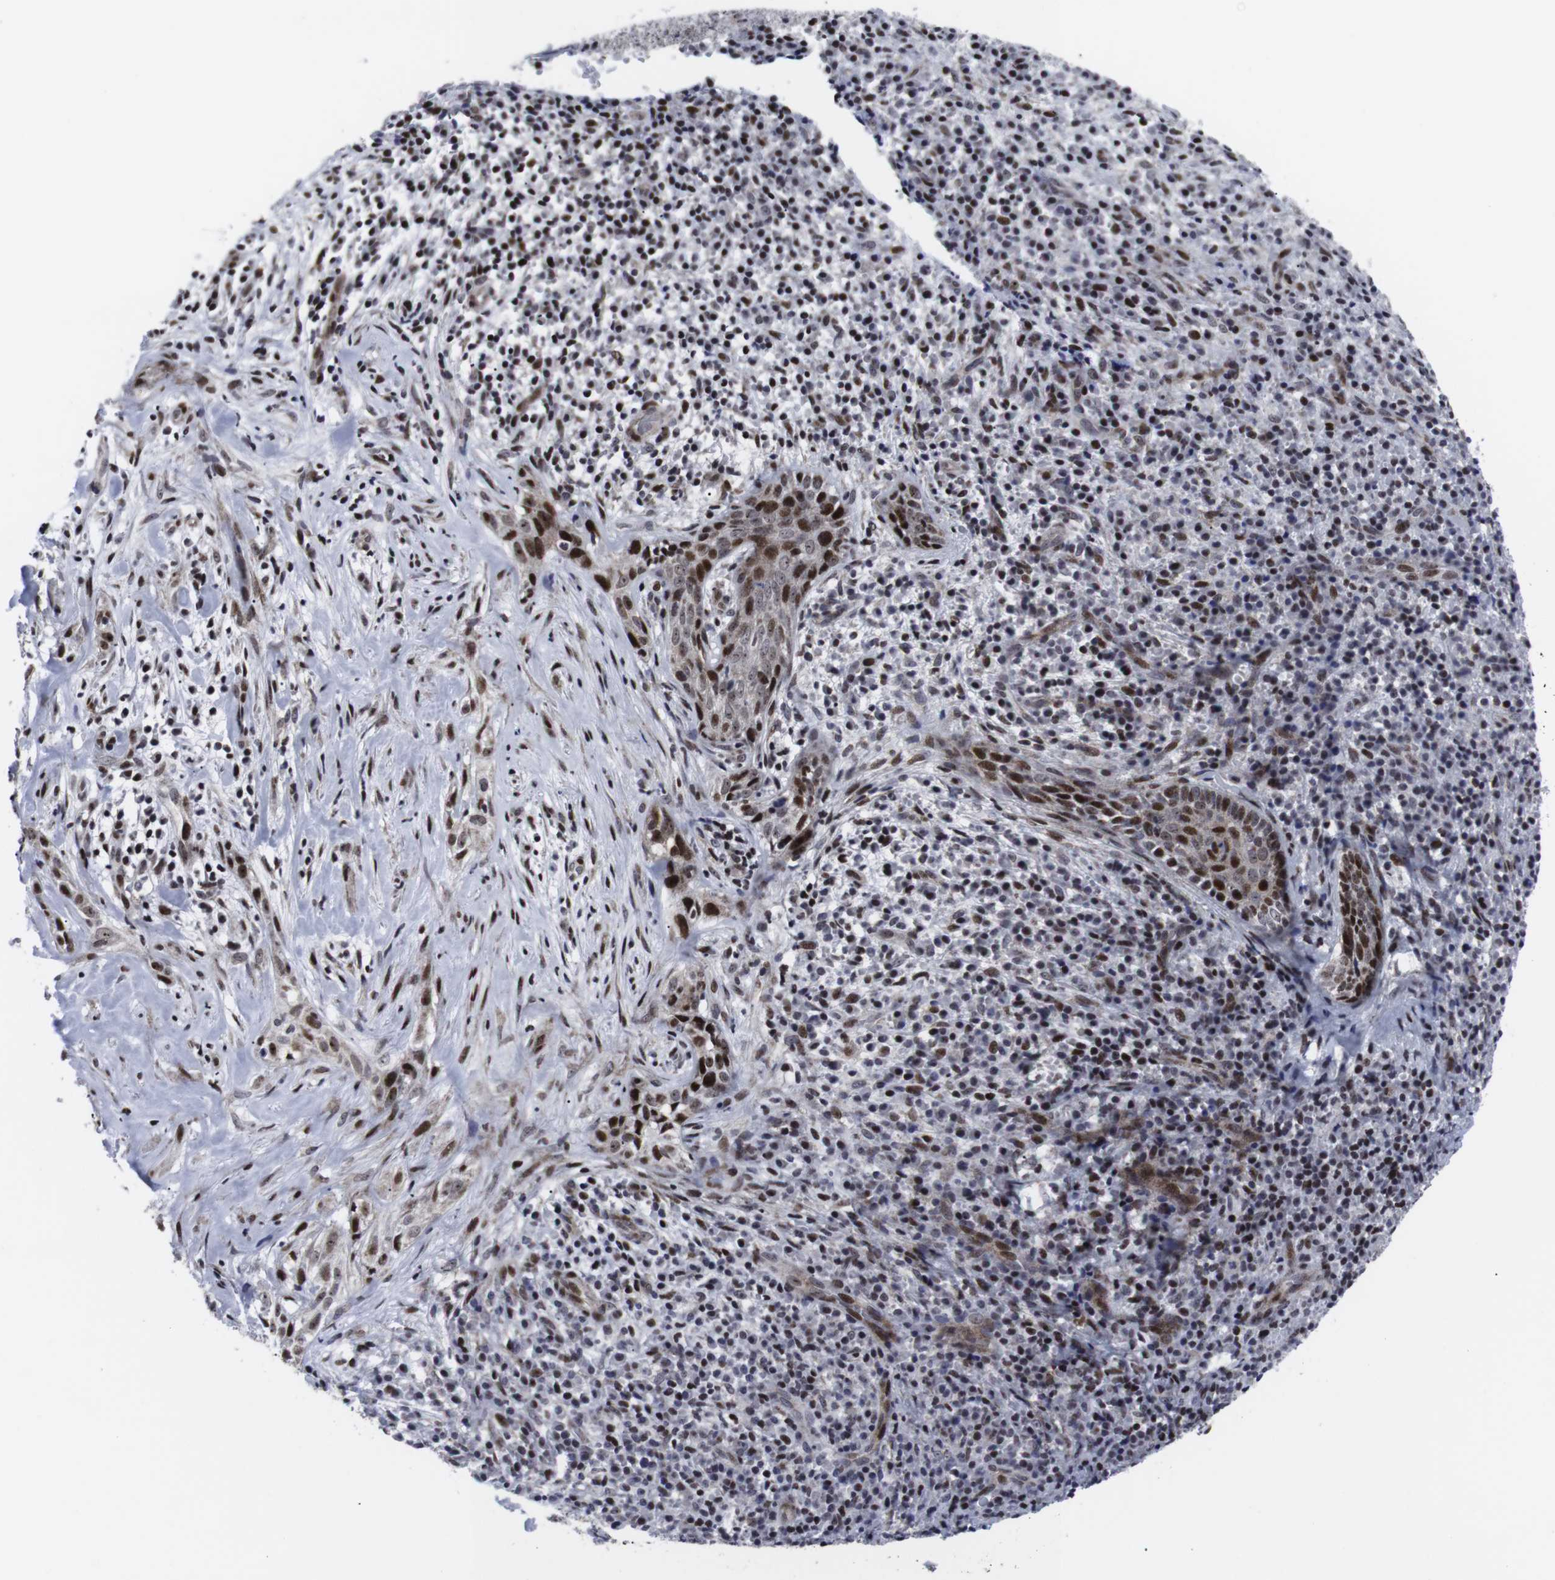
{"staining": {"intensity": "strong", "quantity": ">75%", "location": "nuclear"}, "tissue": "skin cancer", "cell_type": "Tumor cells", "image_type": "cancer", "snomed": [{"axis": "morphology", "description": "Basal cell carcinoma"}, {"axis": "topography", "description": "Skin"}], "caption": "A brown stain labels strong nuclear expression of a protein in basal cell carcinoma (skin) tumor cells.", "gene": "MLH1", "patient": {"sex": "male", "age": 72}}